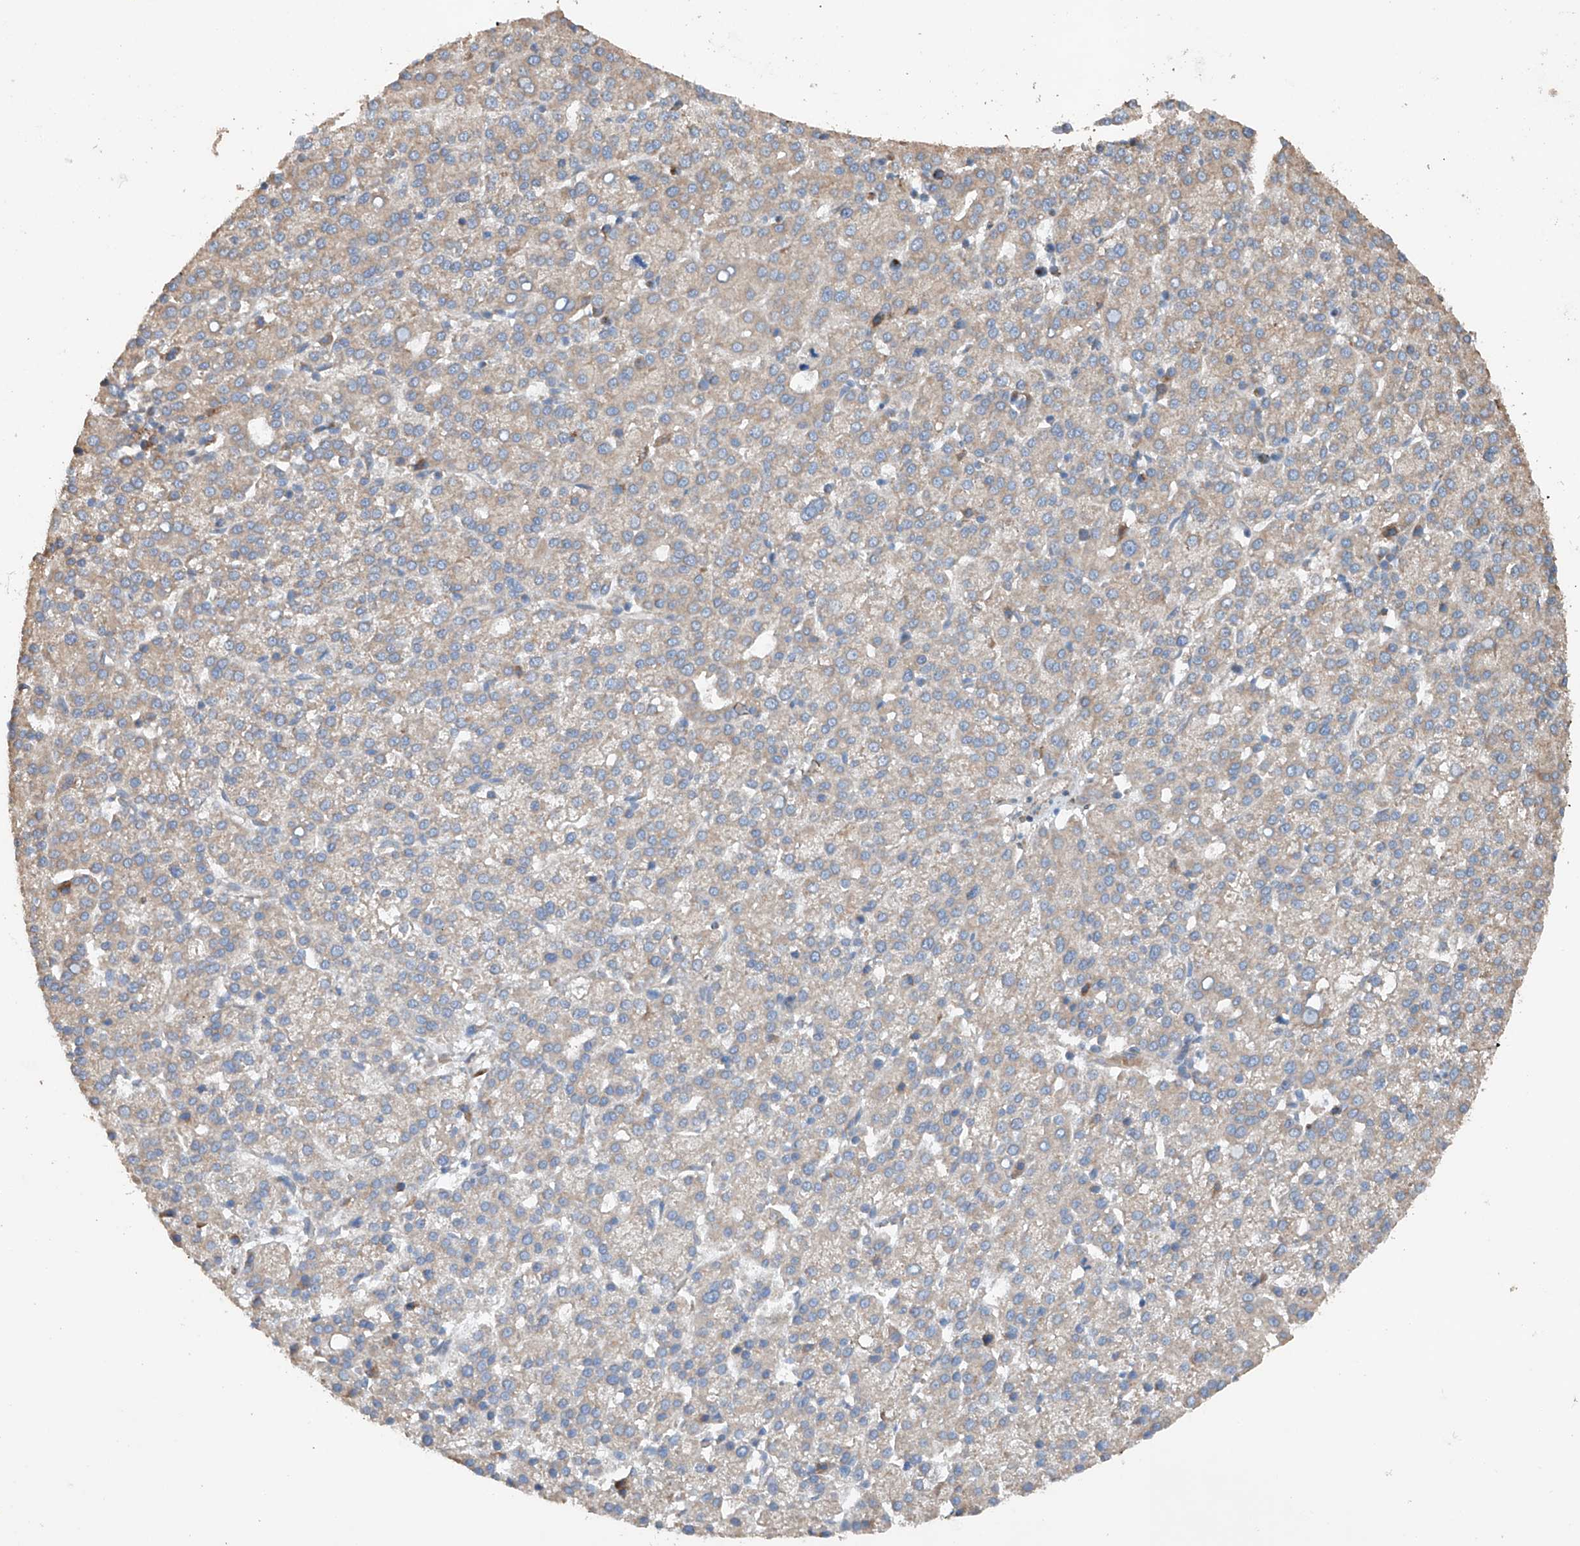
{"staining": {"intensity": "weak", "quantity": ">75%", "location": "cytoplasmic/membranous"}, "tissue": "liver cancer", "cell_type": "Tumor cells", "image_type": "cancer", "snomed": [{"axis": "morphology", "description": "Carcinoma, Hepatocellular, NOS"}, {"axis": "topography", "description": "Liver"}], "caption": "IHC image of neoplastic tissue: human liver hepatocellular carcinoma stained using immunohistochemistry reveals low levels of weak protein expression localized specifically in the cytoplasmic/membranous of tumor cells, appearing as a cytoplasmic/membranous brown color.", "gene": "AP4B1", "patient": {"sex": "female", "age": 58}}